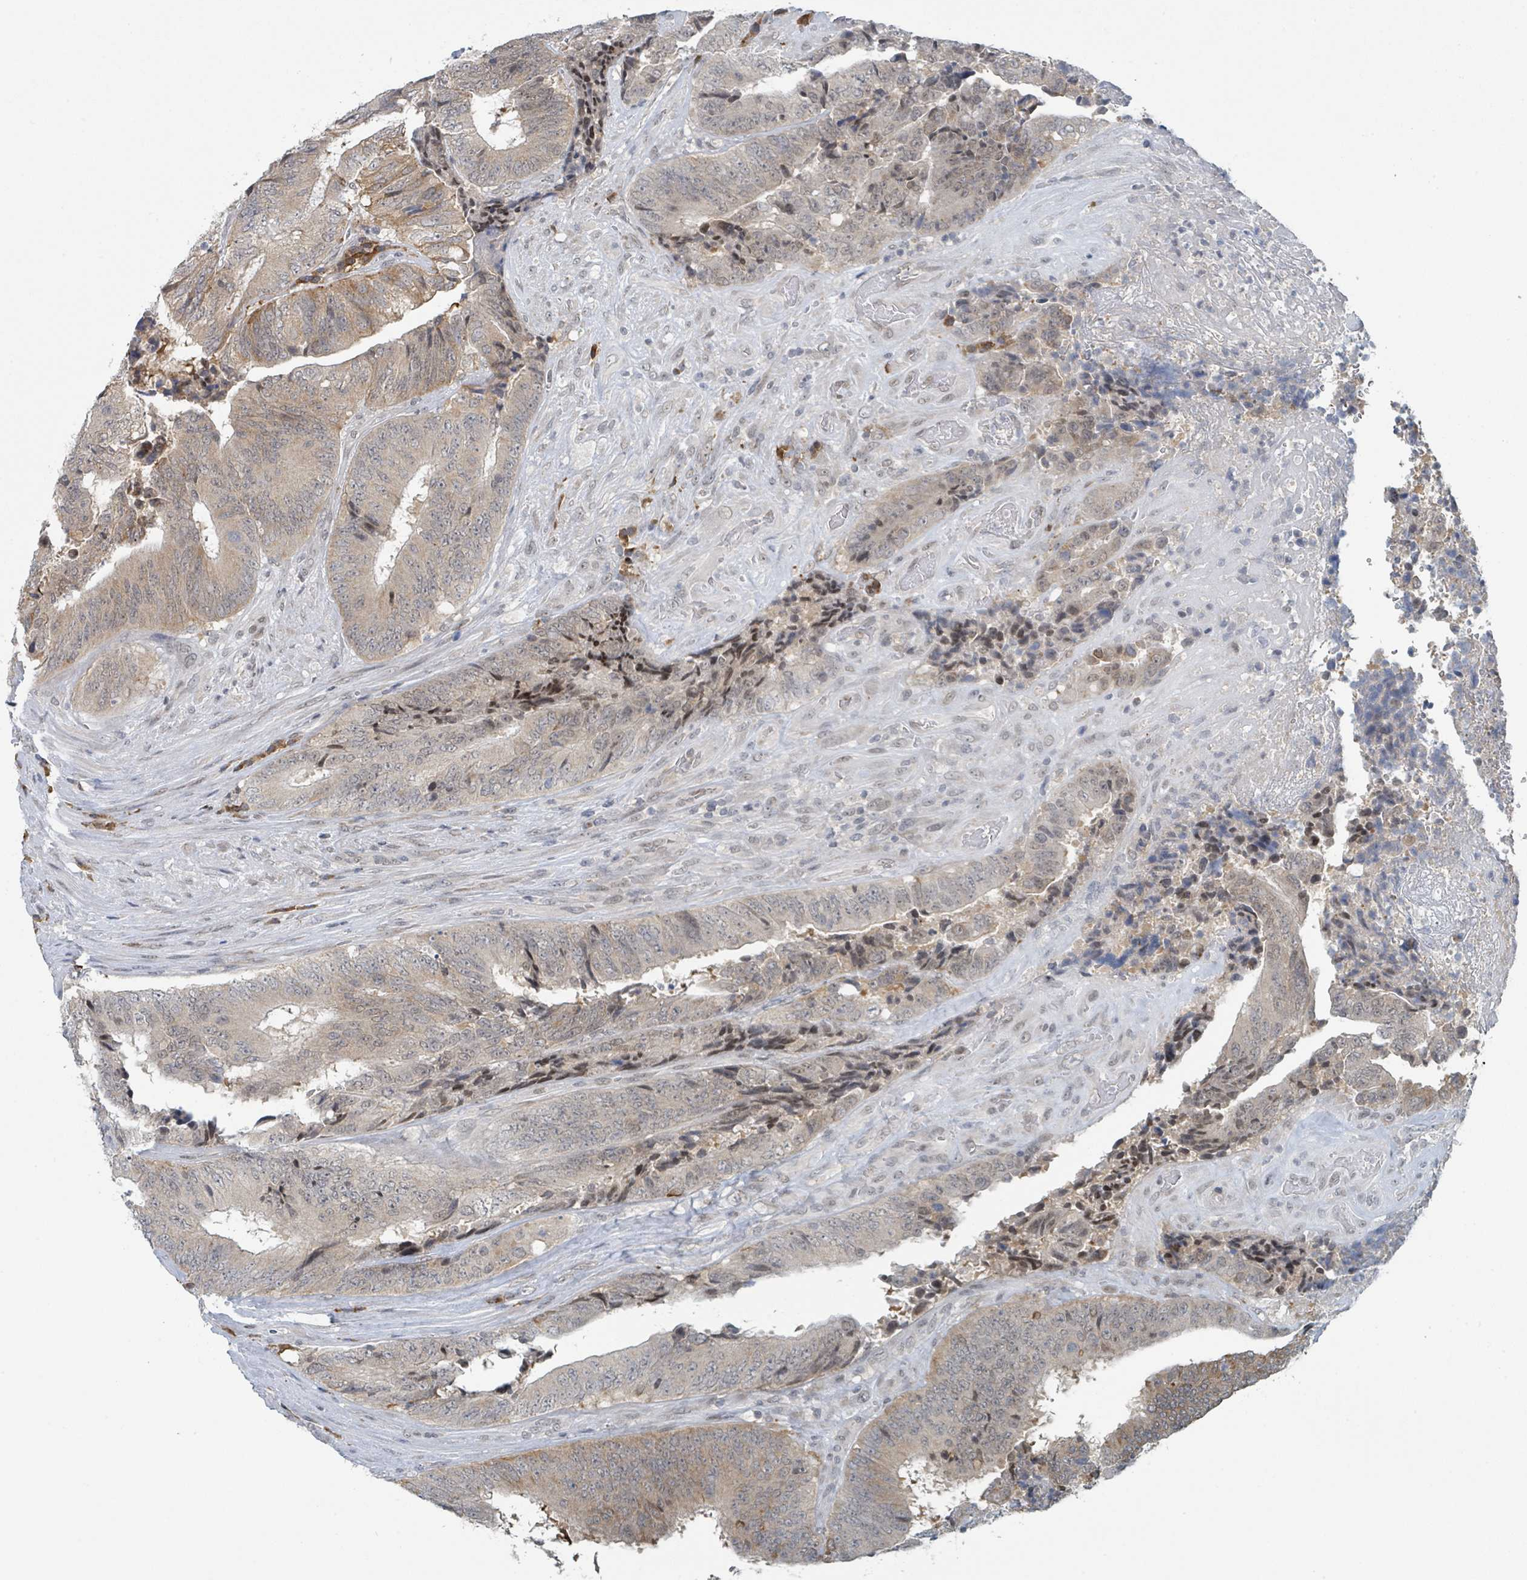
{"staining": {"intensity": "moderate", "quantity": "25%-75%", "location": "cytoplasmic/membranous,nuclear"}, "tissue": "colorectal cancer", "cell_type": "Tumor cells", "image_type": "cancer", "snomed": [{"axis": "morphology", "description": "Adenocarcinoma, NOS"}, {"axis": "topography", "description": "Rectum"}], "caption": "Immunohistochemical staining of colorectal adenocarcinoma shows medium levels of moderate cytoplasmic/membranous and nuclear staining in approximately 25%-75% of tumor cells. (DAB (3,3'-diaminobenzidine) = brown stain, brightfield microscopy at high magnification).", "gene": "ANKRD55", "patient": {"sex": "male", "age": 72}}